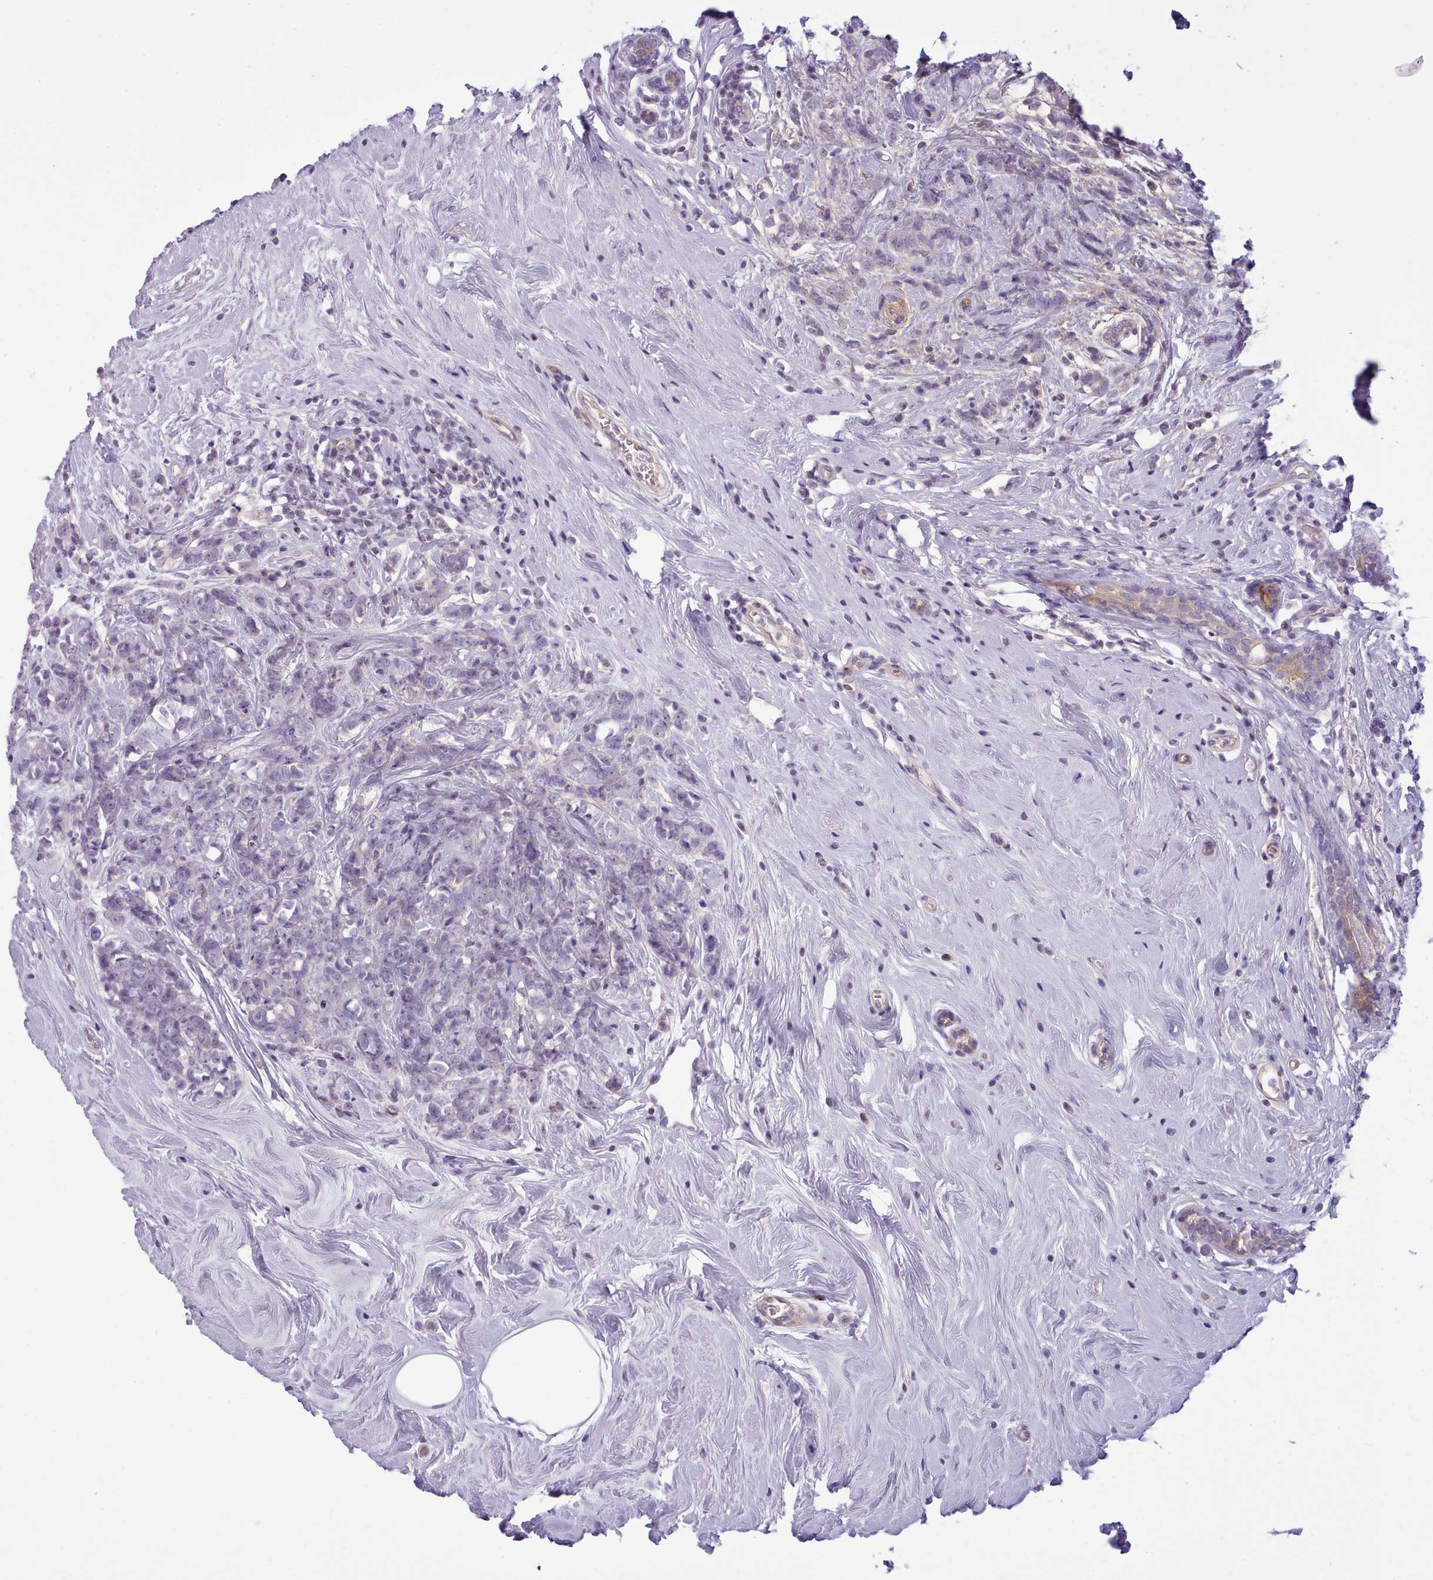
{"staining": {"intensity": "negative", "quantity": "none", "location": "none"}, "tissue": "breast cancer", "cell_type": "Tumor cells", "image_type": "cancer", "snomed": [{"axis": "morphology", "description": "Lobular carcinoma"}, {"axis": "topography", "description": "Breast"}], "caption": "This is a image of immunohistochemistry (IHC) staining of breast cancer (lobular carcinoma), which shows no expression in tumor cells. Nuclei are stained in blue.", "gene": "CYP2A13", "patient": {"sex": "female", "age": 58}}